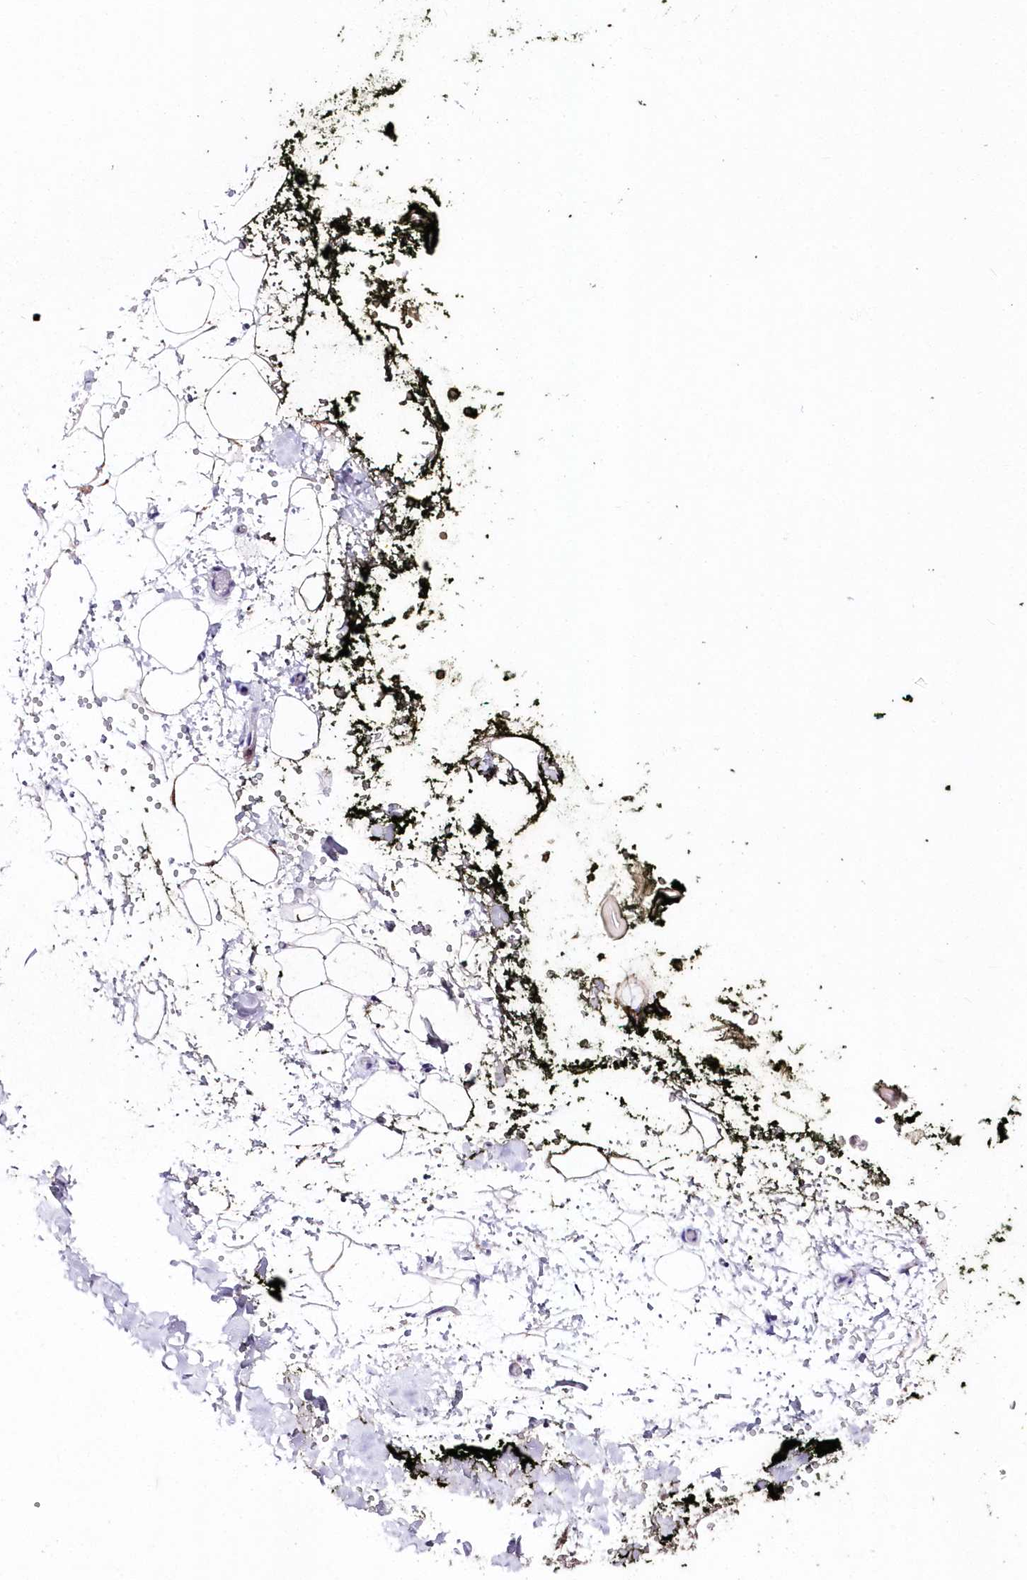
{"staining": {"intensity": "negative", "quantity": "none", "location": "none"}, "tissue": "adipose tissue", "cell_type": "Adipocytes", "image_type": "normal", "snomed": [{"axis": "morphology", "description": "Normal tissue, NOS"}, {"axis": "morphology", "description": "Adenocarcinoma, NOS"}, {"axis": "topography", "description": "Pancreas"}, {"axis": "topography", "description": "Peripheral nerve tissue"}], "caption": "This is a micrograph of IHC staining of unremarkable adipose tissue, which shows no positivity in adipocytes.", "gene": "DNAJC19", "patient": {"sex": "male", "age": 59}}